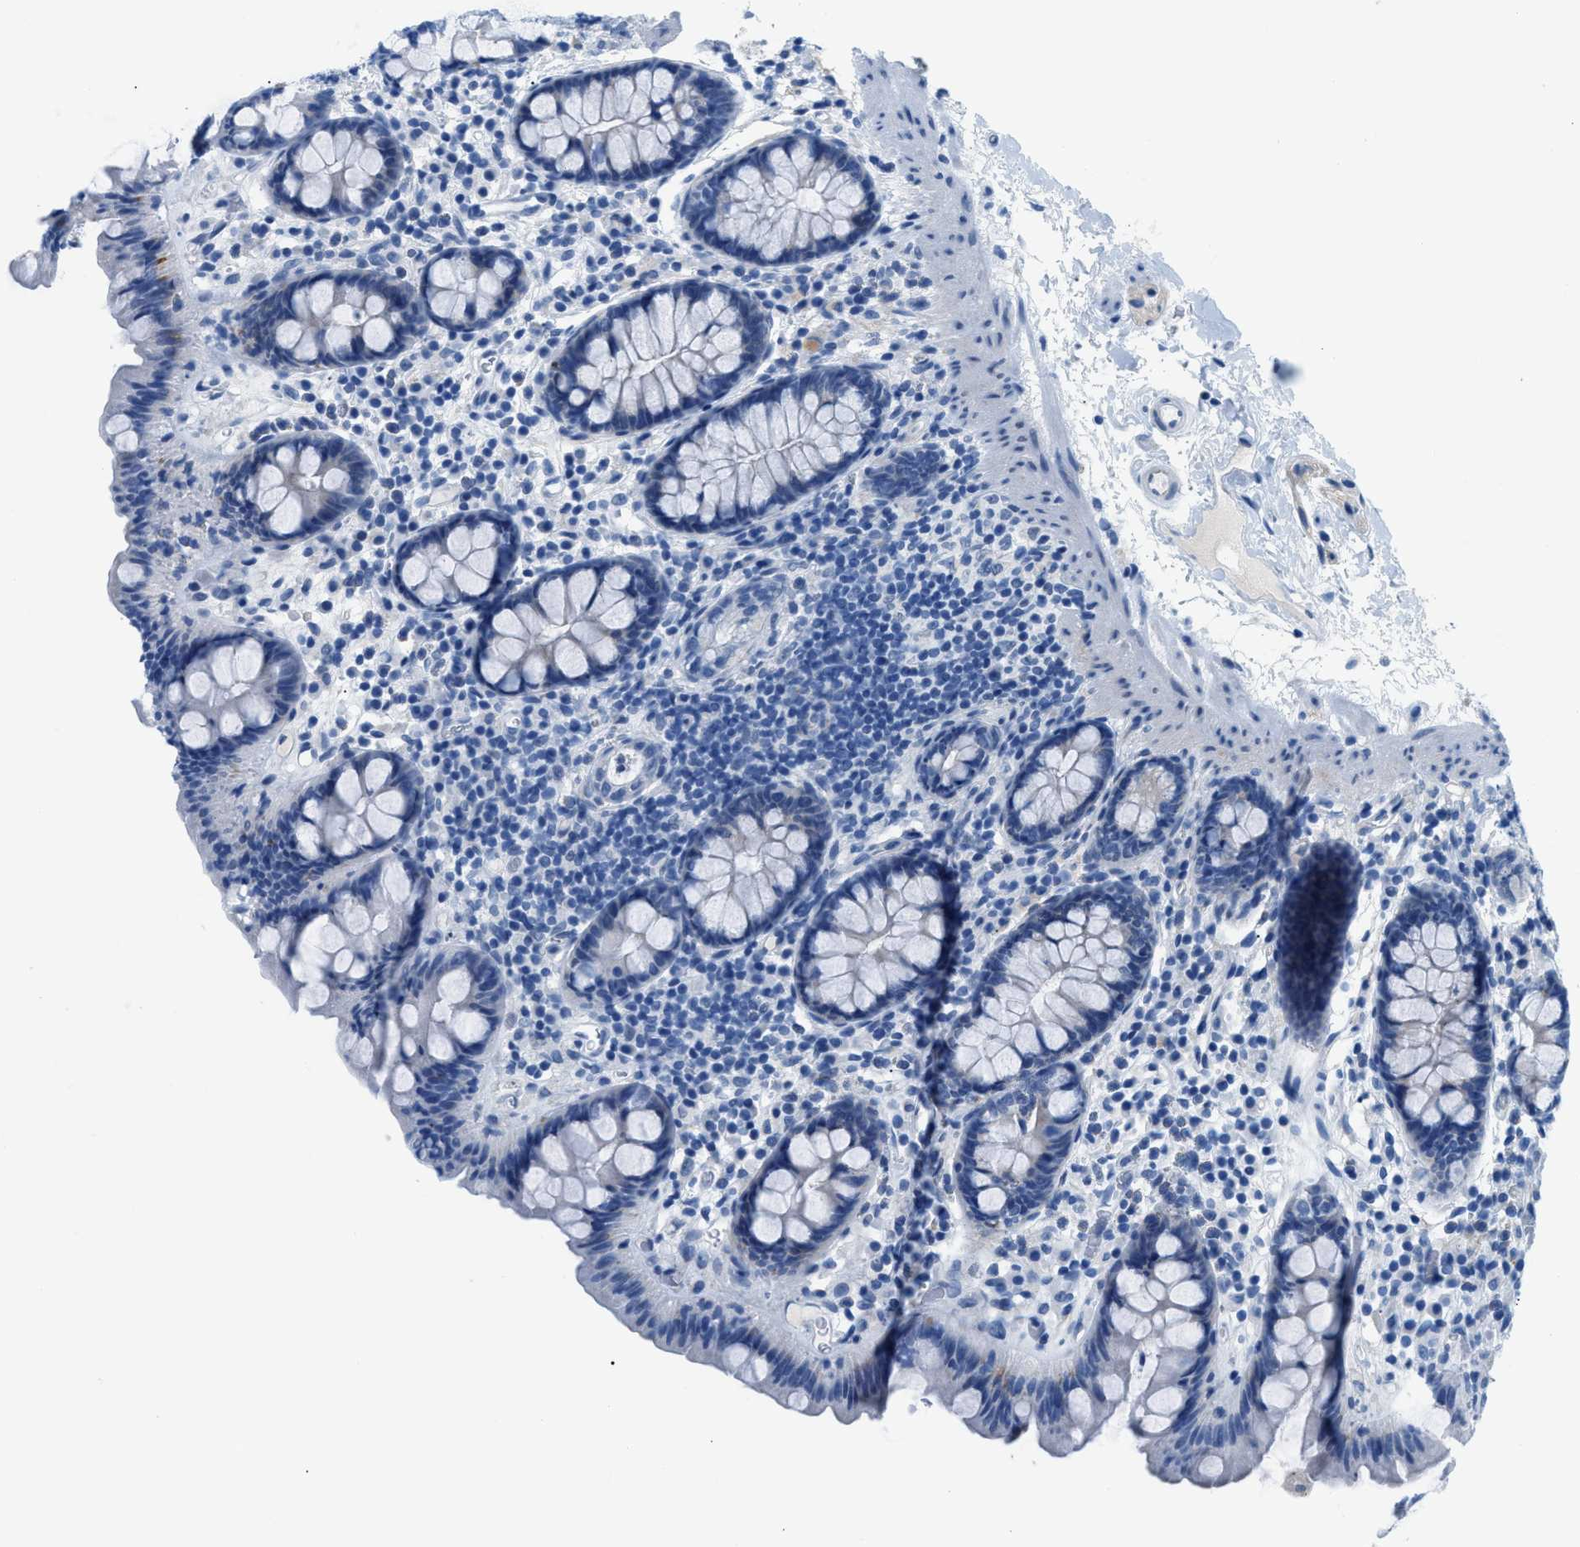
{"staining": {"intensity": "negative", "quantity": "none", "location": "none"}, "tissue": "colon", "cell_type": "Endothelial cells", "image_type": "normal", "snomed": [{"axis": "morphology", "description": "Normal tissue, NOS"}, {"axis": "topography", "description": "Colon"}], "caption": "This is a image of immunohistochemistry staining of unremarkable colon, which shows no staining in endothelial cells.", "gene": "FDCSP", "patient": {"sex": "female", "age": 80}}